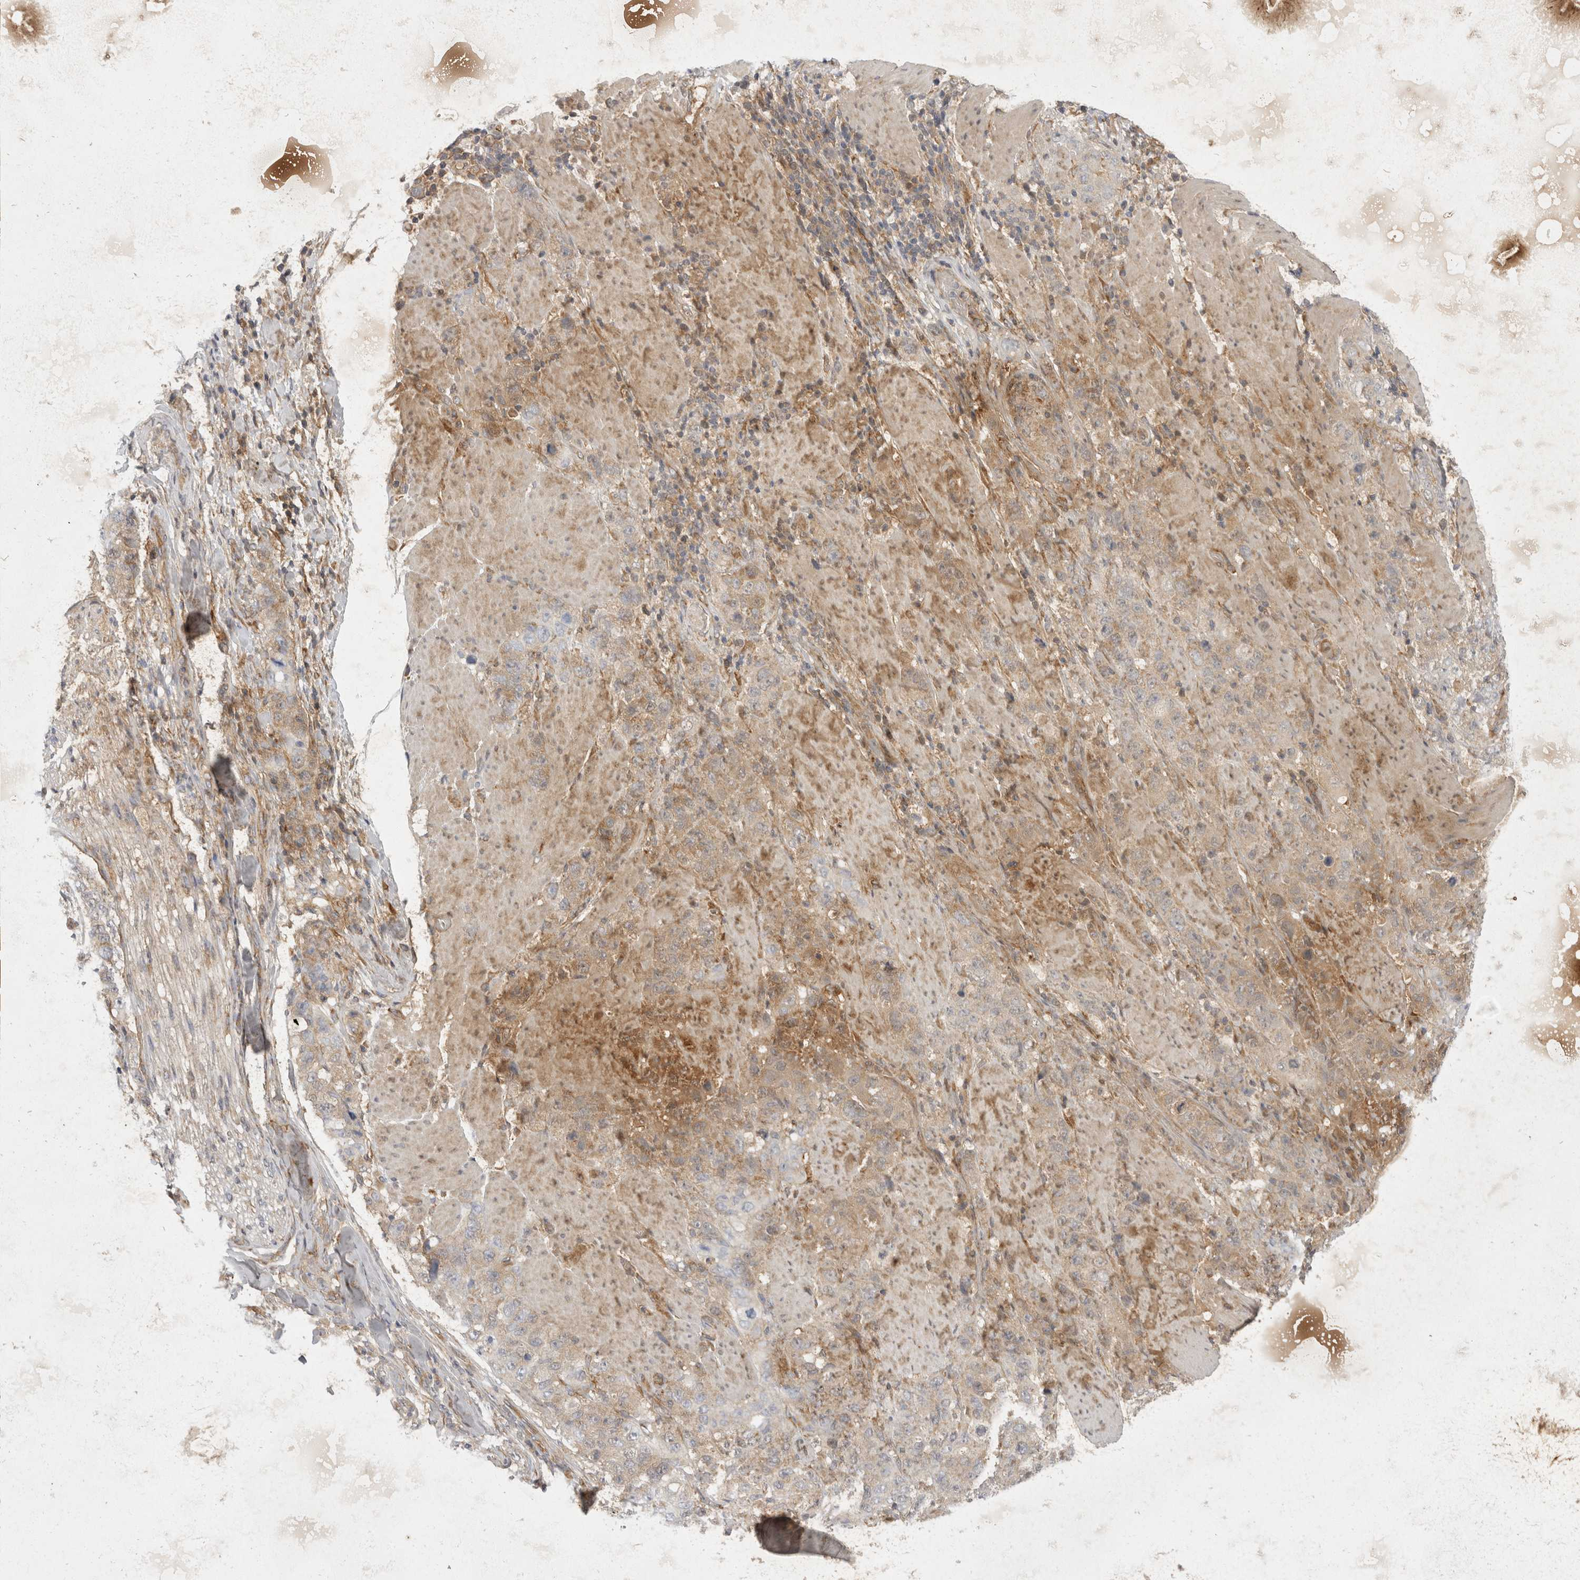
{"staining": {"intensity": "negative", "quantity": "none", "location": "none"}, "tissue": "stomach cancer", "cell_type": "Tumor cells", "image_type": "cancer", "snomed": [{"axis": "morphology", "description": "Adenocarcinoma, NOS"}, {"axis": "topography", "description": "Stomach"}], "caption": "Stomach cancer (adenocarcinoma) was stained to show a protein in brown. There is no significant staining in tumor cells.", "gene": "EIF4G3", "patient": {"sex": "male", "age": 48}}